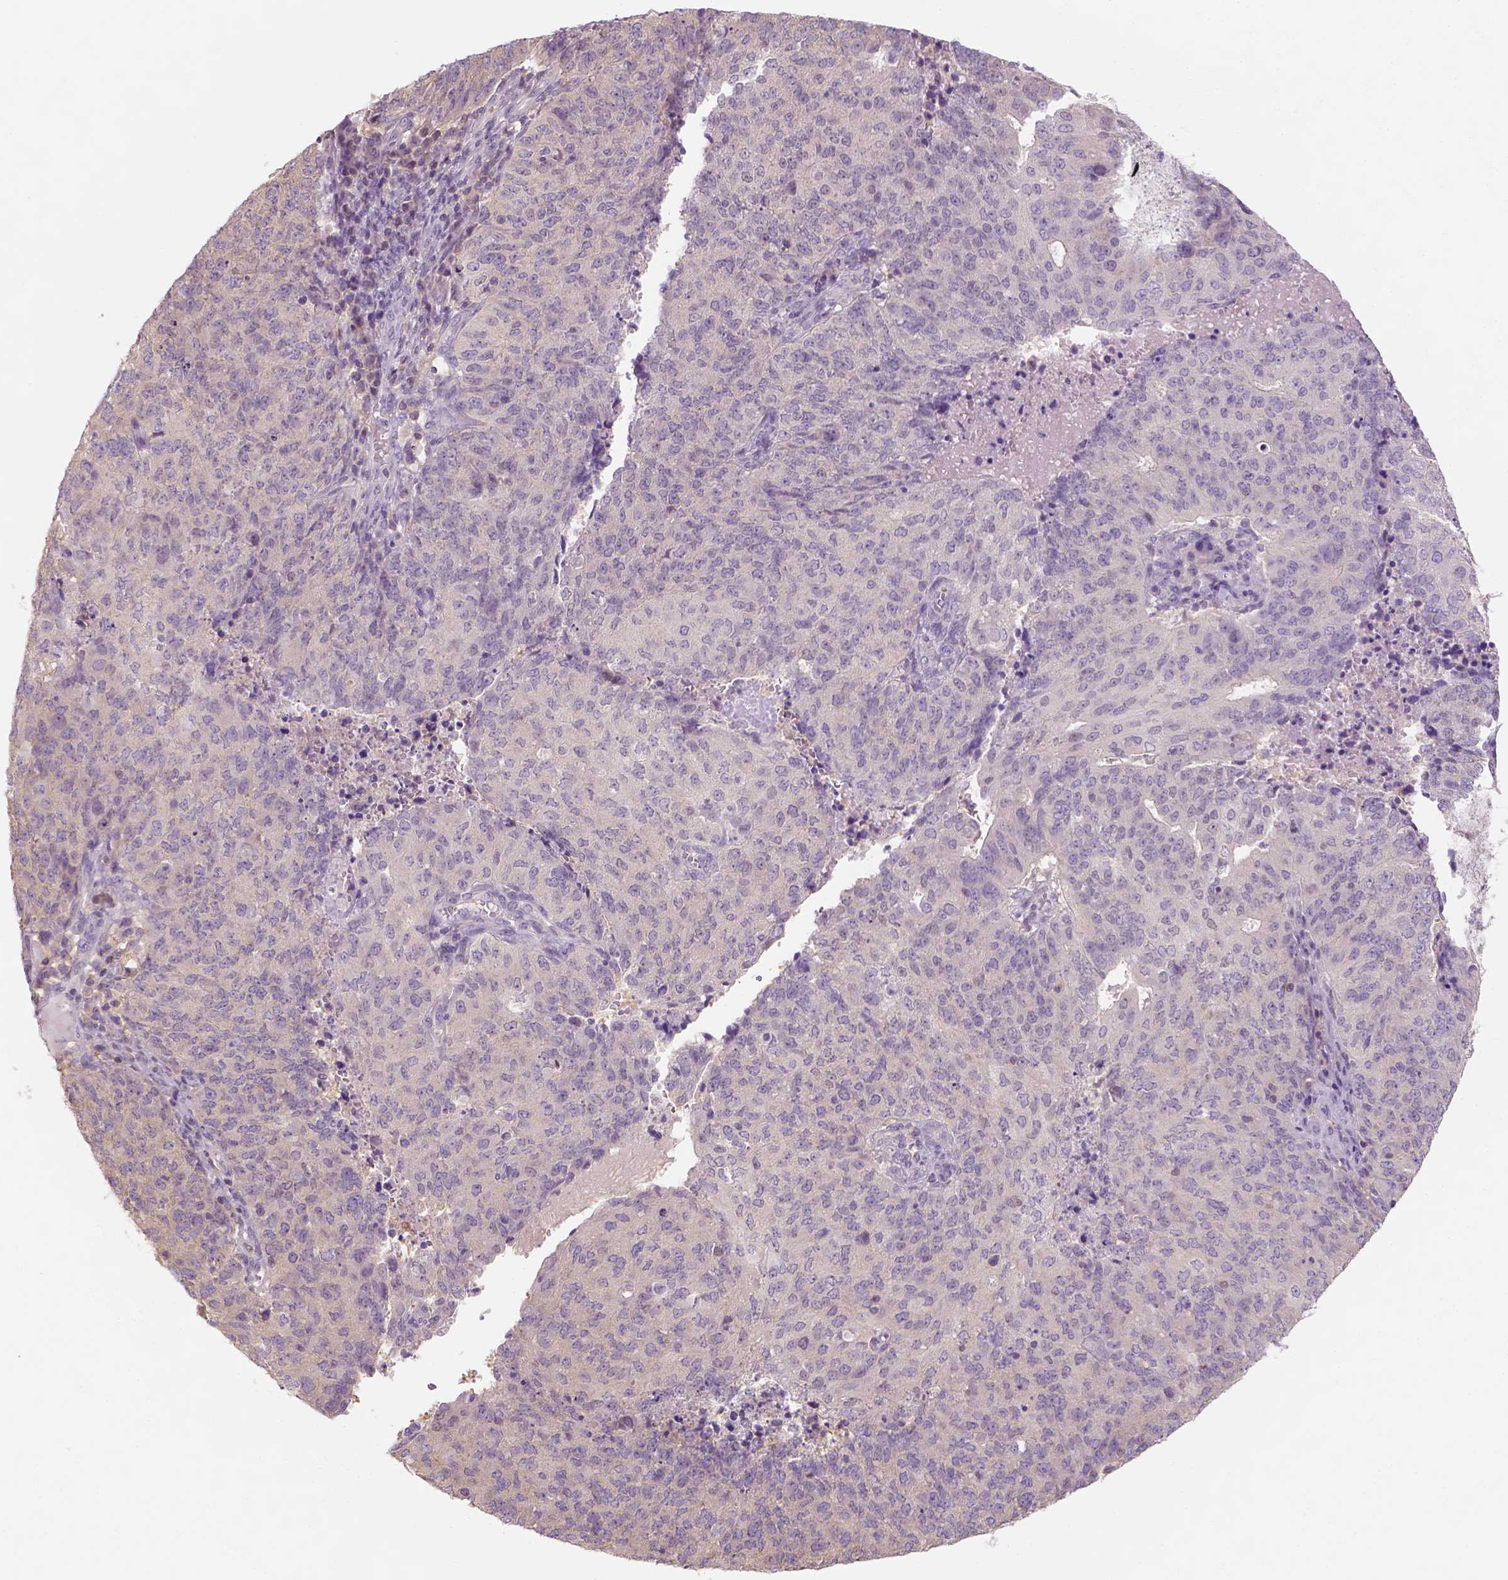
{"staining": {"intensity": "negative", "quantity": "none", "location": "none"}, "tissue": "endometrial cancer", "cell_type": "Tumor cells", "image_type": "cancer", "snomed": [{"axis": "morphology", "description": "Adenocarcinoma, NOS"}, {"axis": "topography", "description": "Endometrium"}], "caption": "Immunohistochemical staining of endometrial cancer (adenocarcinoma) shows no significant staining in tumor cells.", "gene": "EPHB1", "patient": {"sex": "female", "age": 82}}